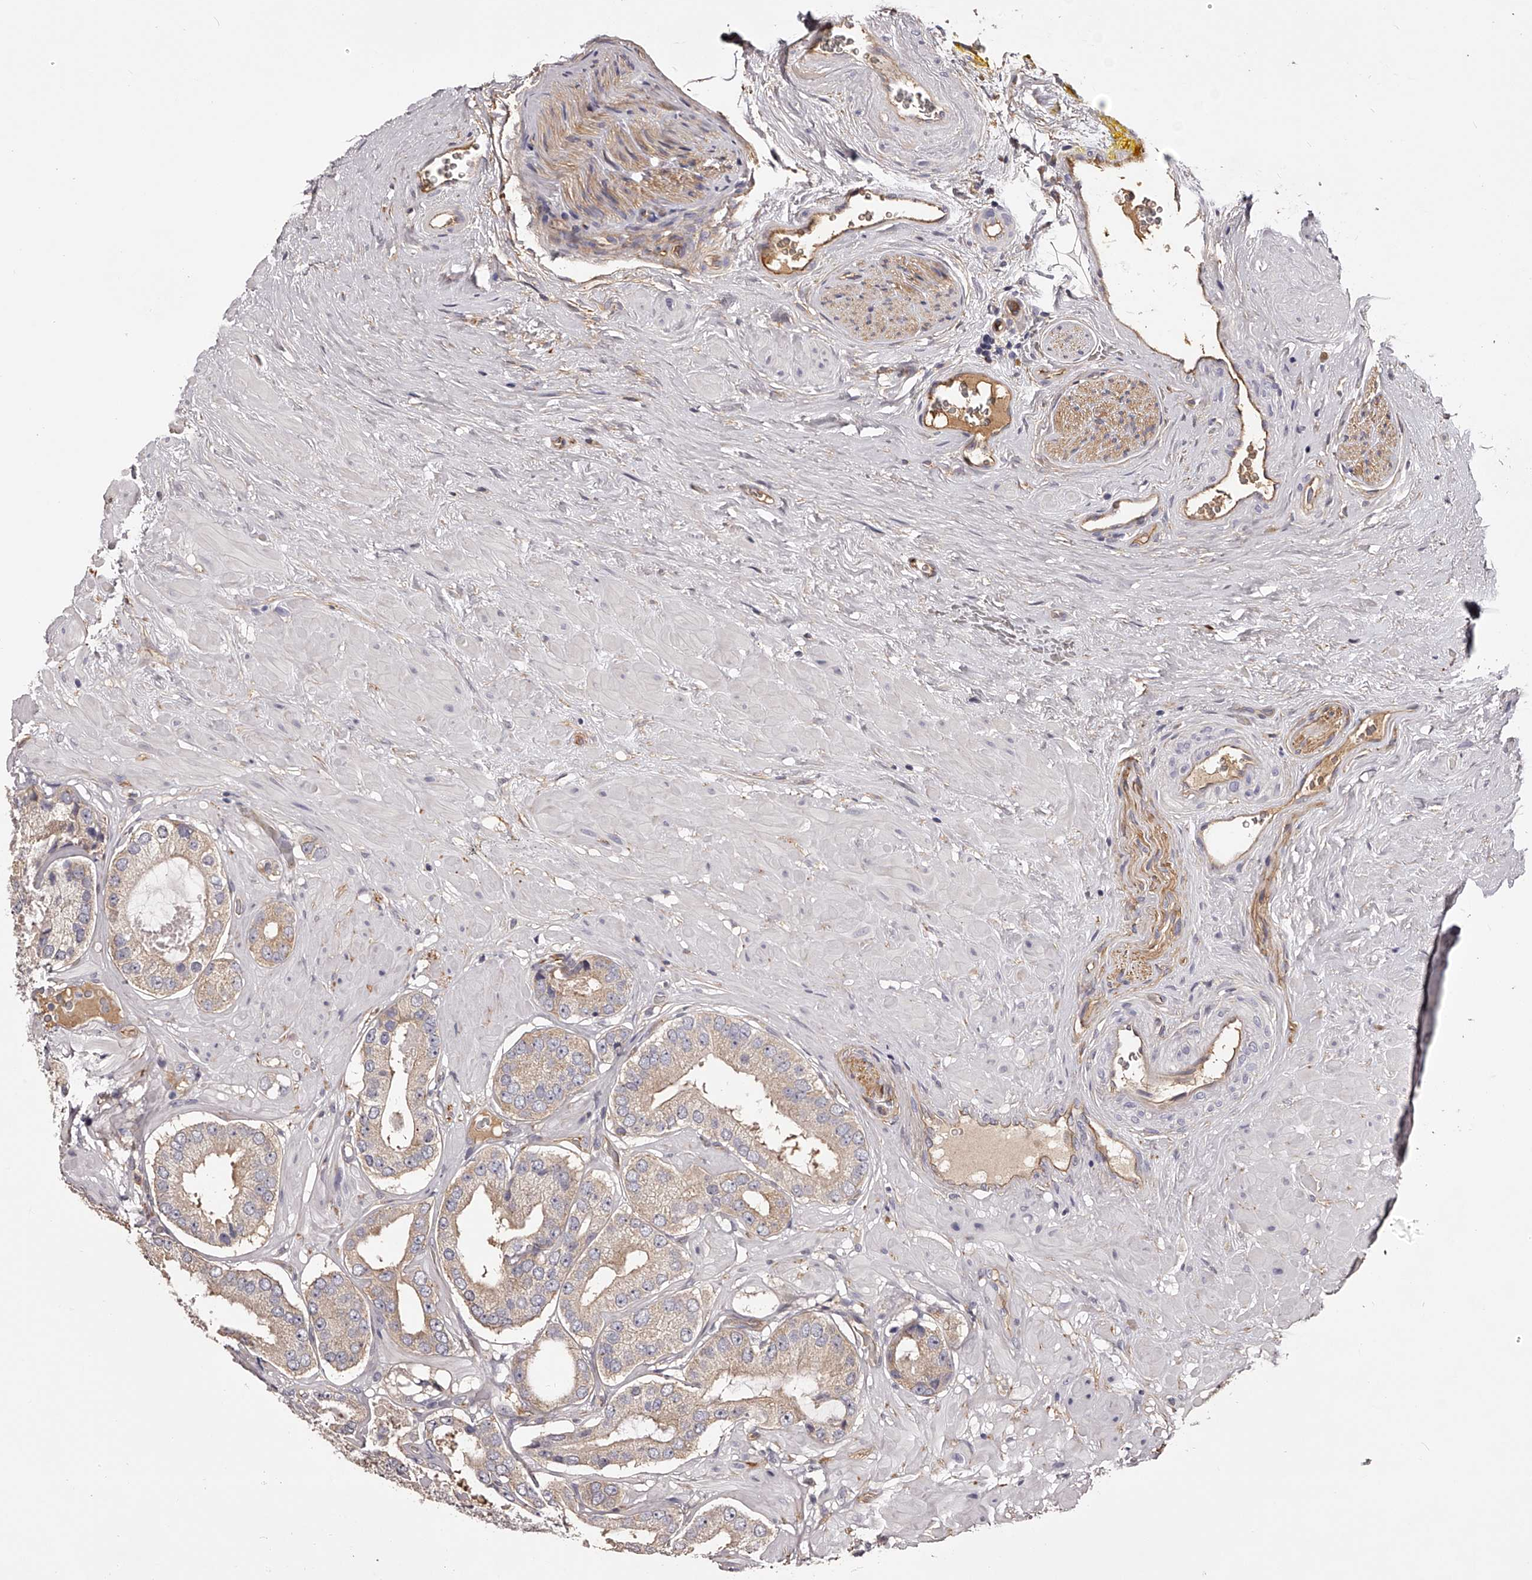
{"staining": {"intensity": "weak", "quantity": ">75%", "location": "cytoplasmic/membranous"}, "tissue": "prostate cancer", "cell_type": "Tumor cells", "image_type": "cancer", "snomed": [{"axis": "morphology", "description": "Adenocarcinoma, High grade"}, {"axis": "topography", "description": "Prostate"}], "caption": "Immunohistochemical staining of prostate cancer reveals low levels of weak cytoplasmic/membranous protein expression in about >75% of tumor cells.", "gene": "LTV1", "patient": {"sex": "male", "age": 59}}